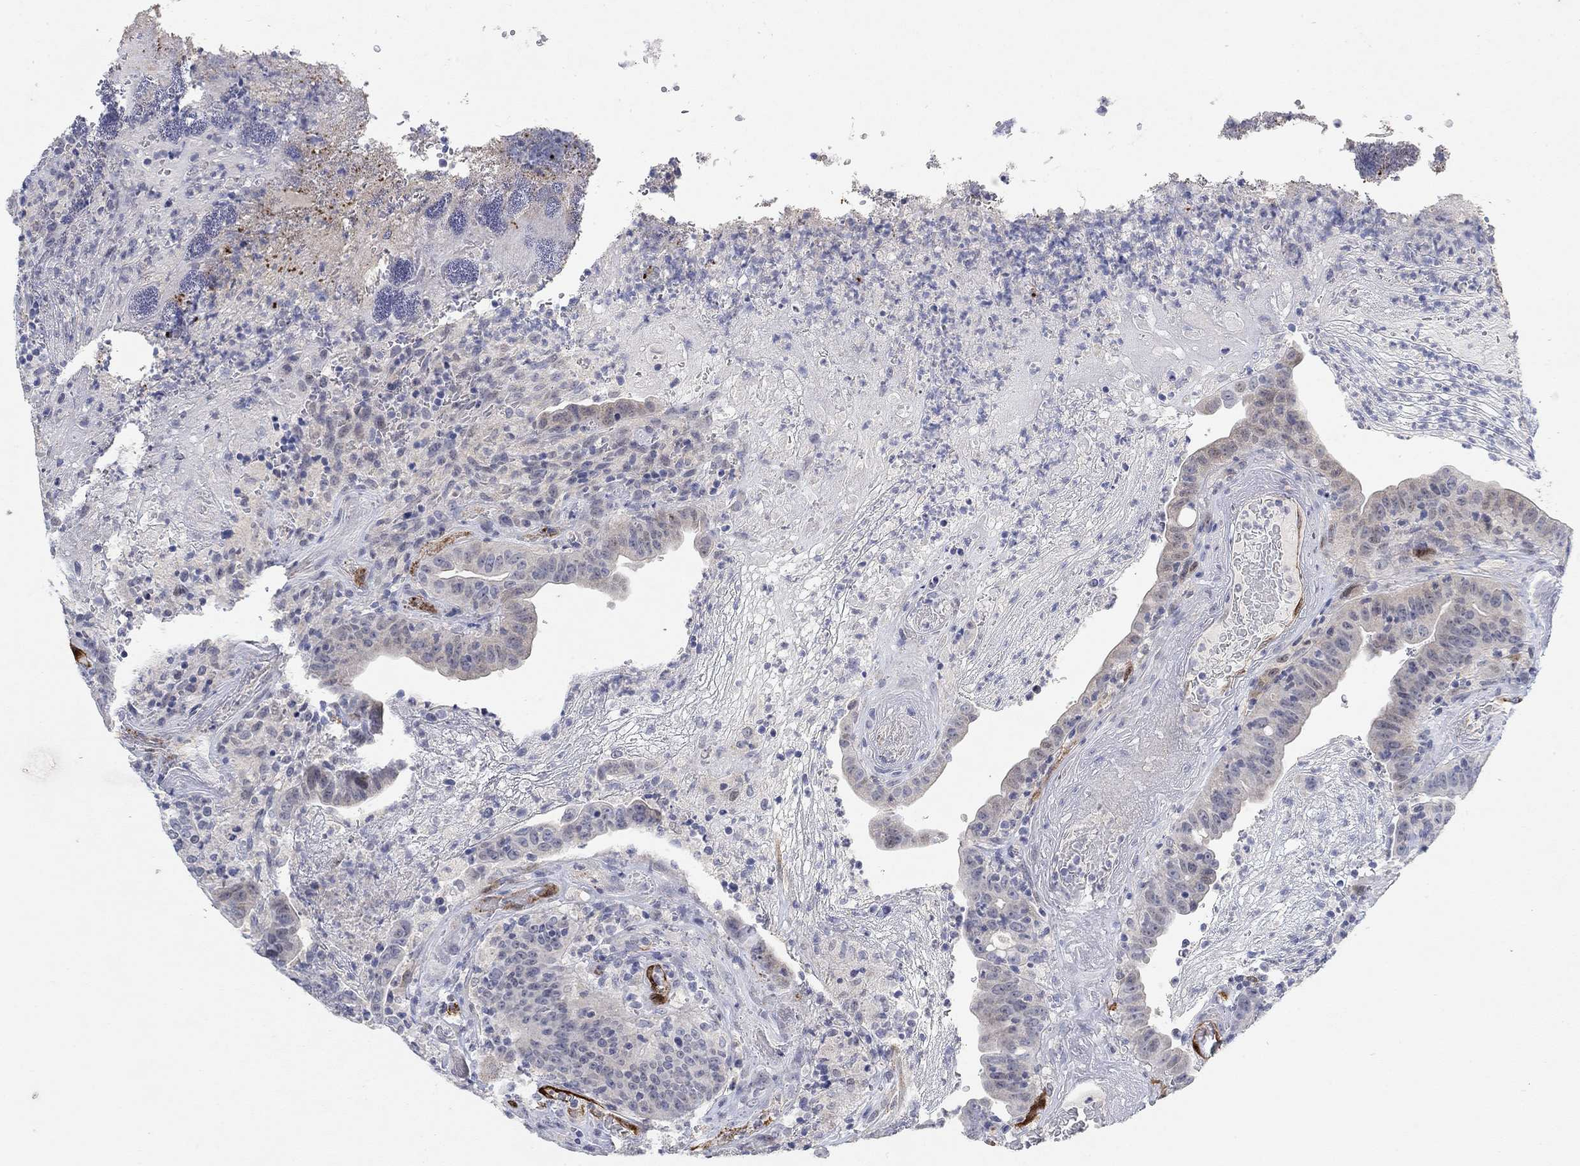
{"staining": {"intensity": "negative", "quantity": "none", "location": "none"}, "tissue": "colorectal cancer", "cell_type": "Tumor cells", "image_type": "cancer", "snomed": [{"axis": "morphology", "description": "Adenocarcinoma, NOS"}, {"axis": "topography", "description": "Colon"}], "caption": "Adenocarcinoma (colorectal) was stained to show a protein in brown. There is no significant expression in tumor cells.", "gene": "VAT1L", "patient": {"sex": "female", "age": 75}}